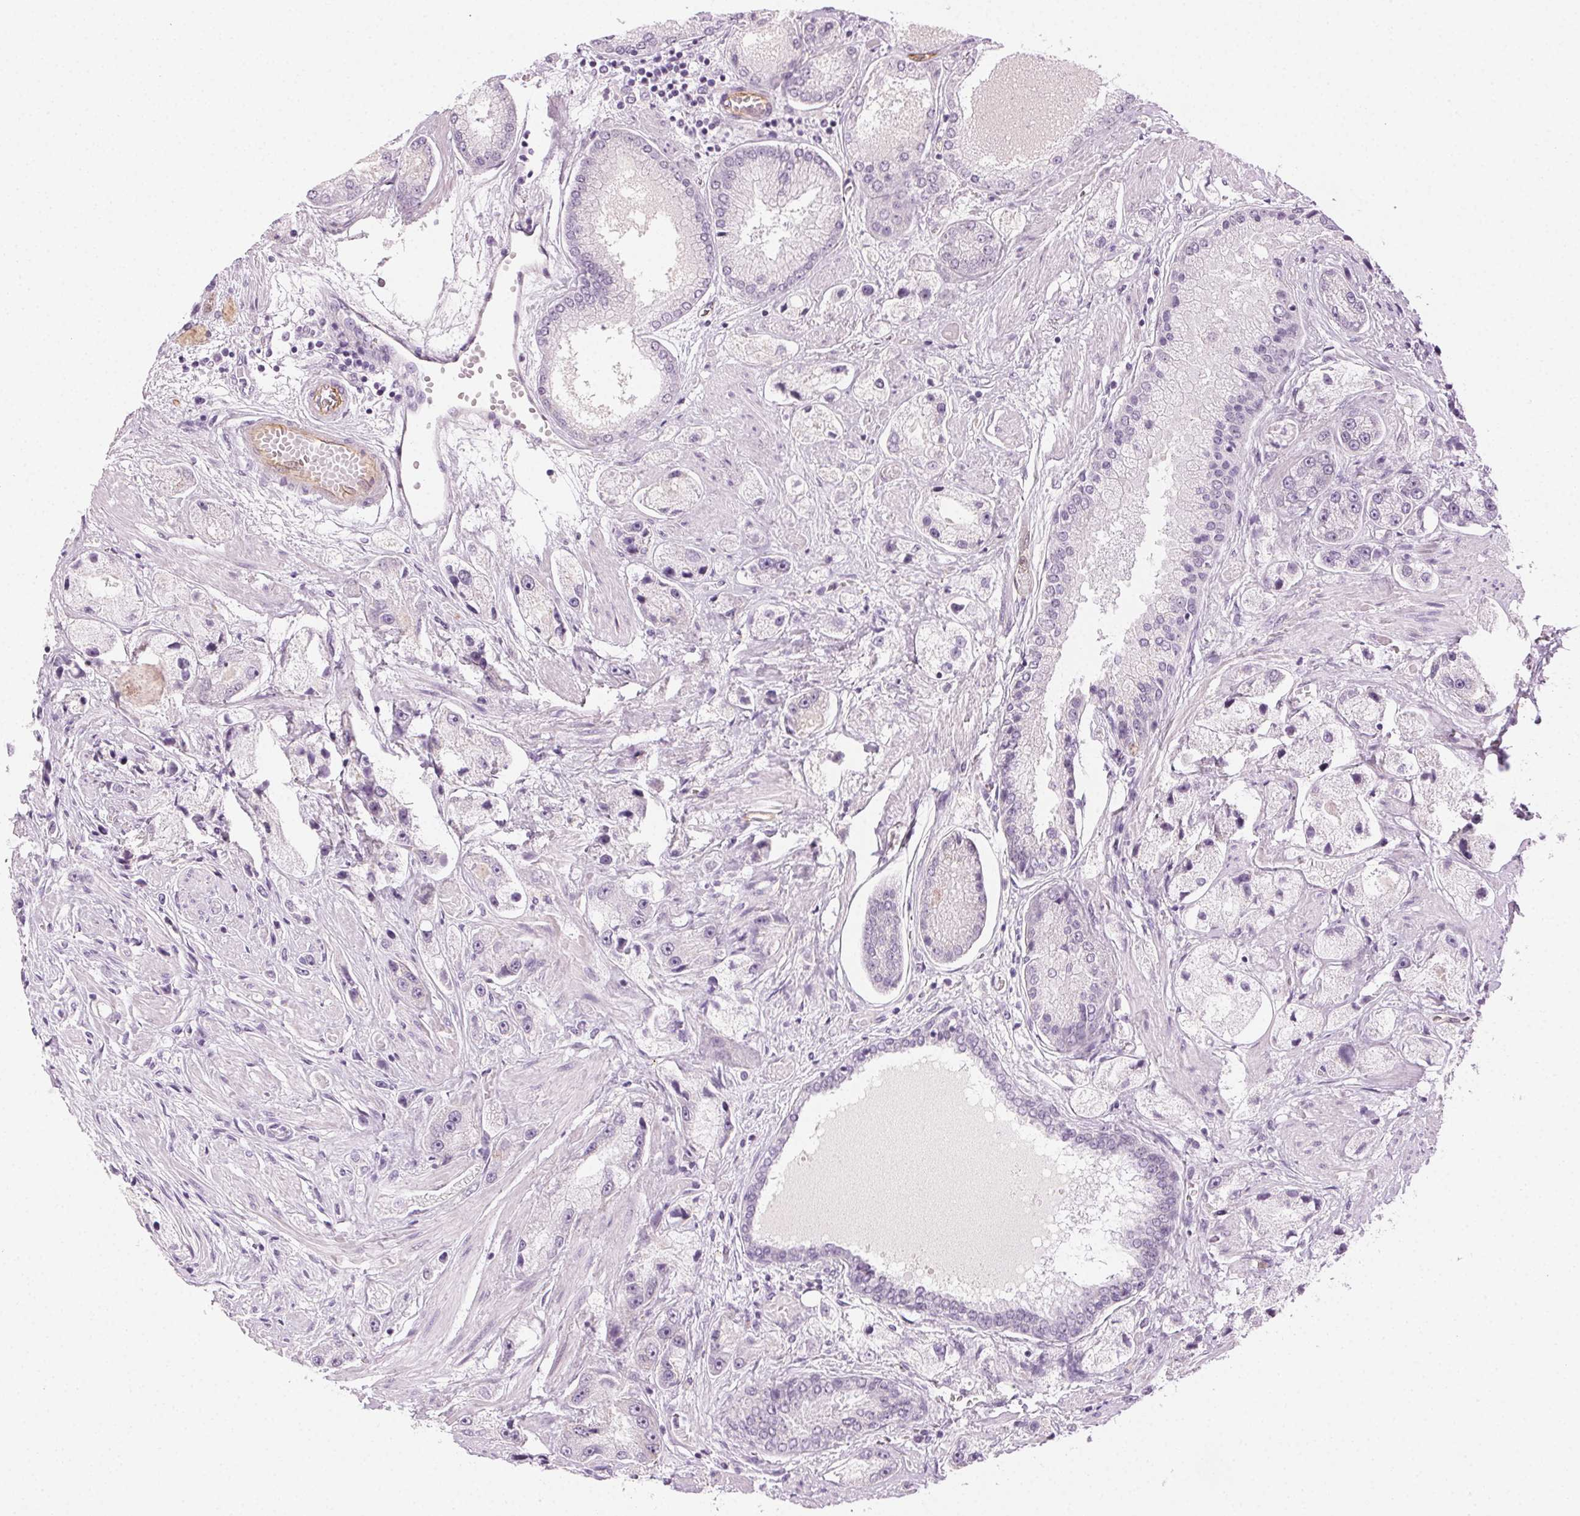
{"staining": {"intensity": "negative", "quantity": "none", "location": "none"}, "tissue": "prostate cancer", "cell_type": "Tumor cells", "image_type": "cancer", "snomed": [{"axis": "morphology", "description": "Adenocarcinoma, High grade"}, {"axis": "topography", "description": "Prostate"}], "caption": "Prostate adenocarcinoma (high-grade) stained for a protein using immunohistochemistry (IHC) shows no staining tumor cells.", "gene": "AIF1L", "patient": {"sex": "male", "age": 67}}